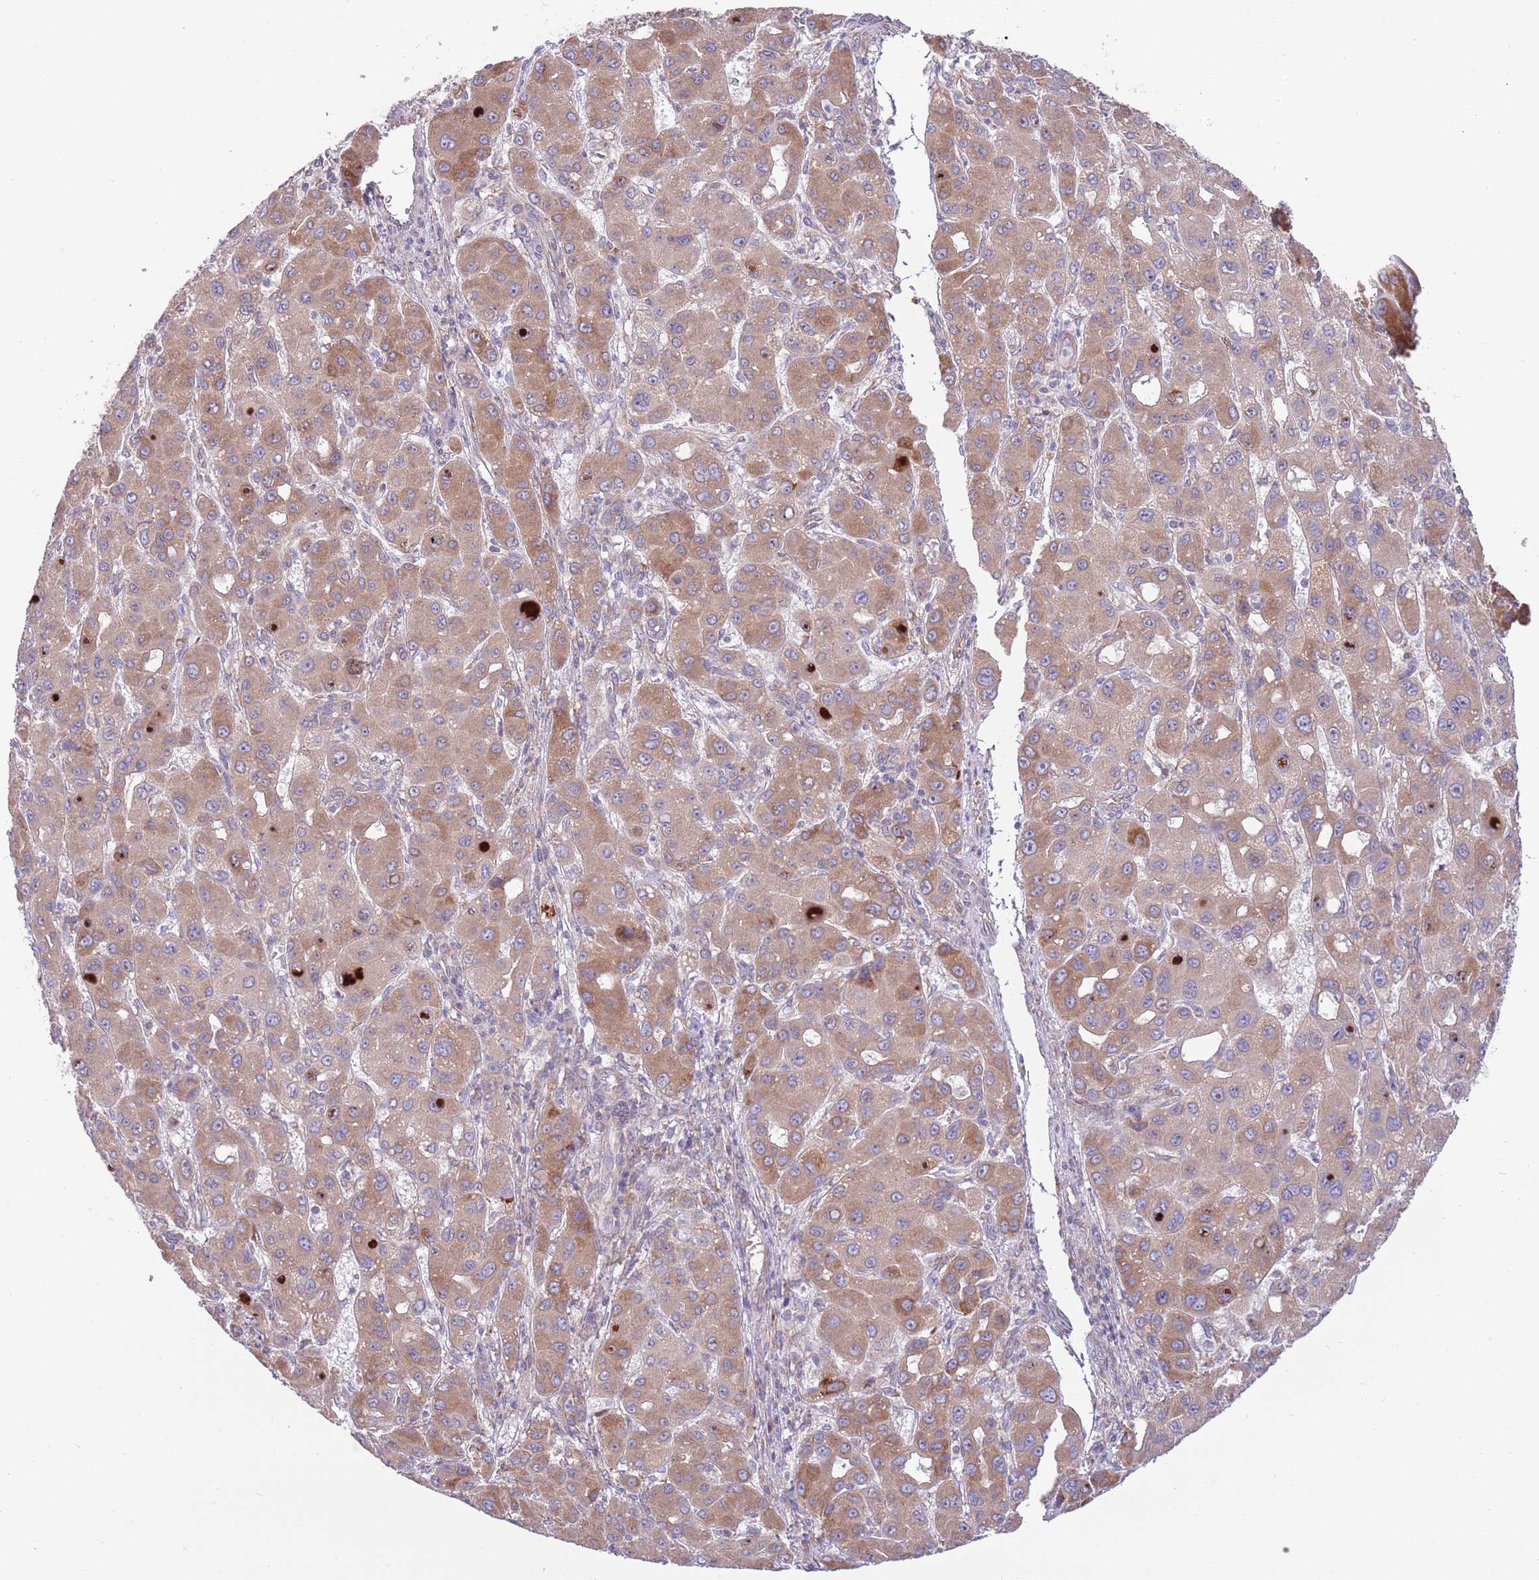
{"staining": {"intensity": "moderate", "quantity": ">75%", "location": "cytoplasmic/membranous"}, "tissue": "liver cancer", "cell_type": "Tumor cells", "image_type": "cancer", "snomed": [{"axis": "morphology", "description": "Carcinoma, Hepatocellular, NOS"}, {"axis": "topography", "description": "Liver"}], "caption": "Protein staining shows moderate cytoplasmic/membranous positivity in approximately >75% of tumor cells in liver cancer. (Brightfield microscopy of DAB IHC at high magnification).", "gene": "DAND5", "patient": {"sex": "male", "age": 55}}